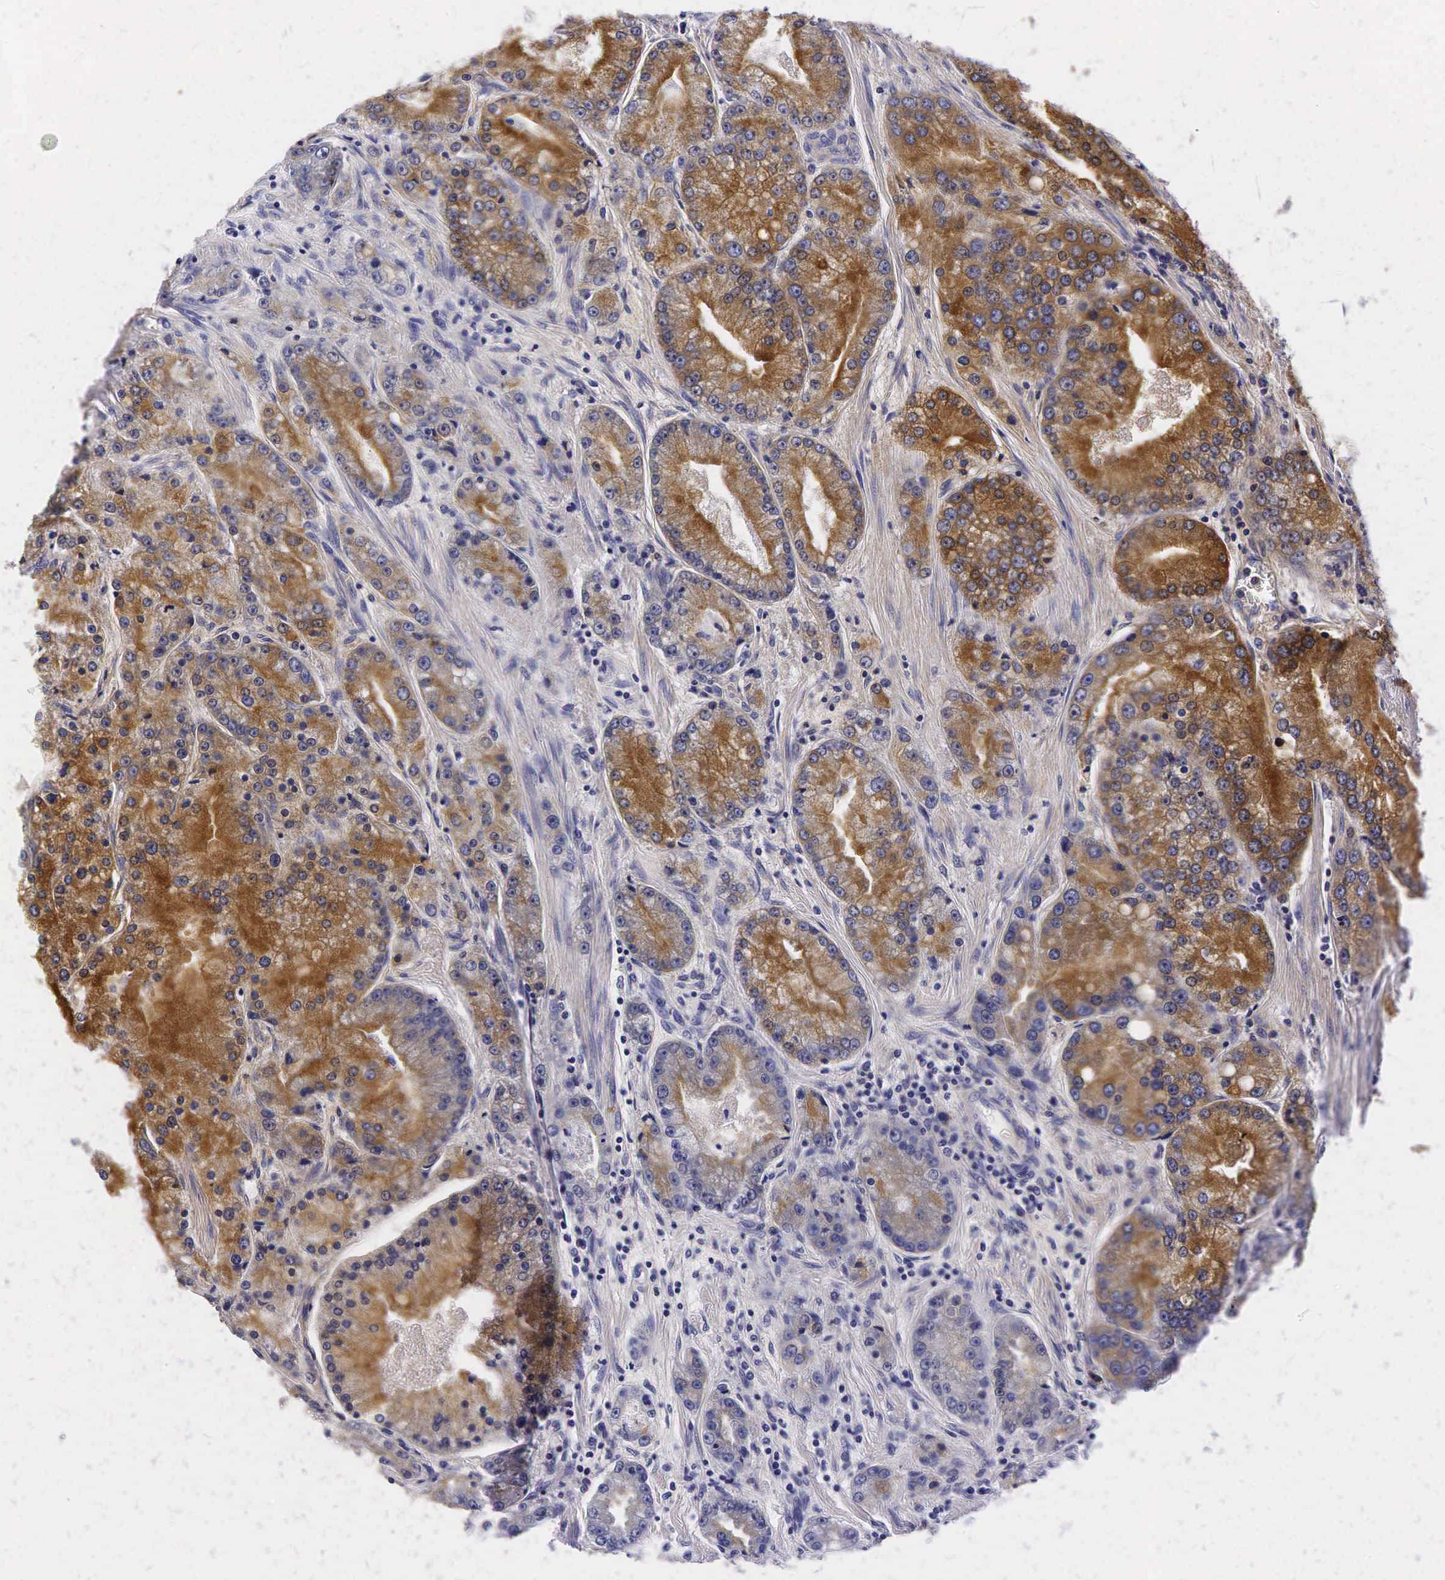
{"staining": {"intensity": "strong", "quantity": ">75%", "location": "cytoplasmic/membranous"}, "tissue": "prostate cancer", "cell_type": "Tumor cells", "image_type": "cancer", "snomed": [{"axis": "morphology", "description": "Adenocarcinoma, Medium grade"}, {"axis": "topography", "description": "Prostate"}], "caption": "DAB (3,3'-diaminobenzidine) immunohistochemical staining of human prostate cancer displays strong cytoplasmic/membranous protein positivity in about >75% of tumor cells. (DAB IHC, brown staining for protein, blue staining for nuclei).", "gene": "KLK3", "patient": {"sex": "male", "age": 72}}